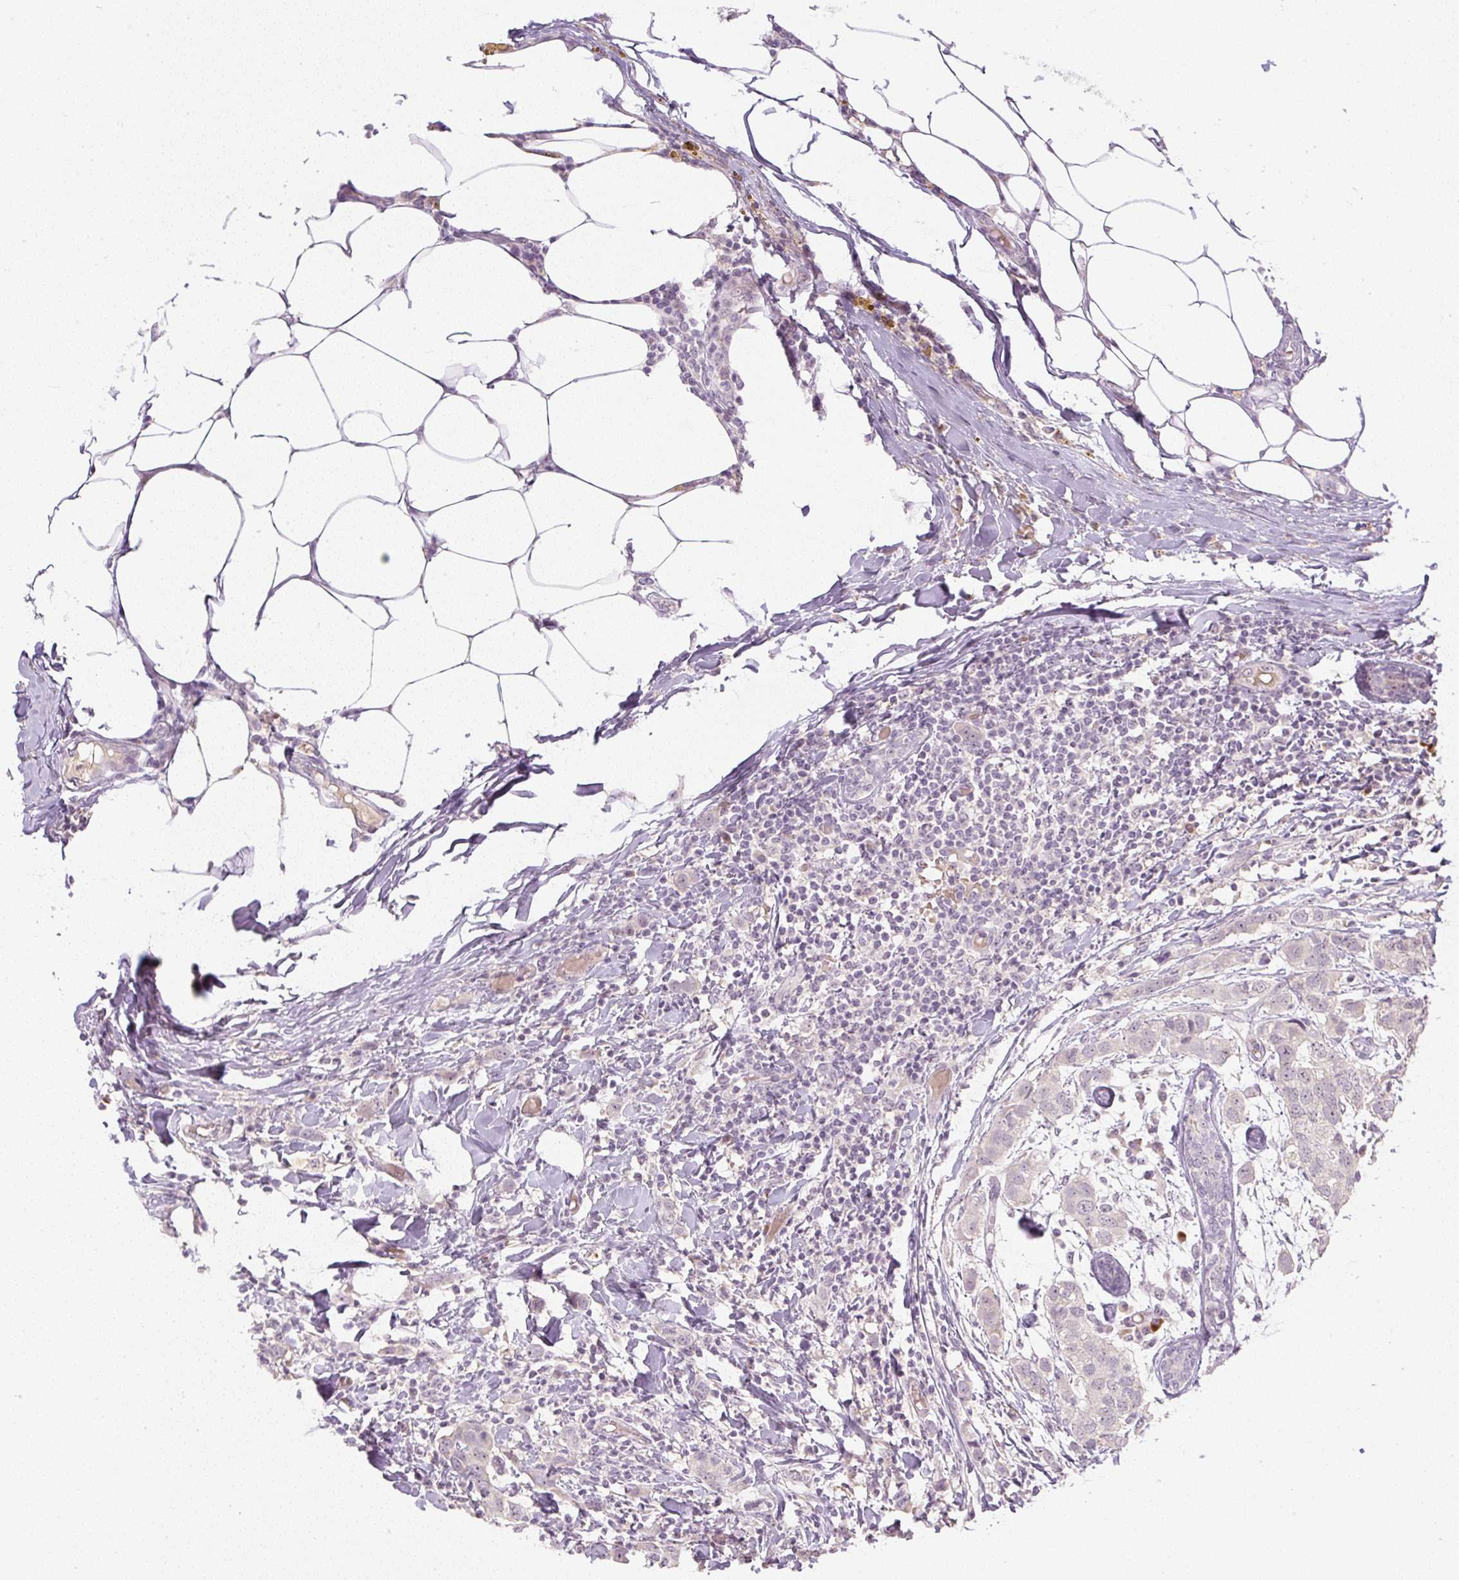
{"staining": {"intensity": "weak", "quantity": "<25%", "location": "nuclear"}, "tissue": "breast cancer", "cell_type": "Tumor cells", "image_type": "cancer", "snomed": [{"axis": "morphology", "description": "Duct carcinoma"}, {"axis": "topography", "description": "Breast"}], "caption": "A high-resolution histopathology image shows immunohistochemistry staining of breast cancer, which demonstrates no significant staining in tumor cells.", "gene": "AAR2", "patient": {"sex": "female", "age": 50}}